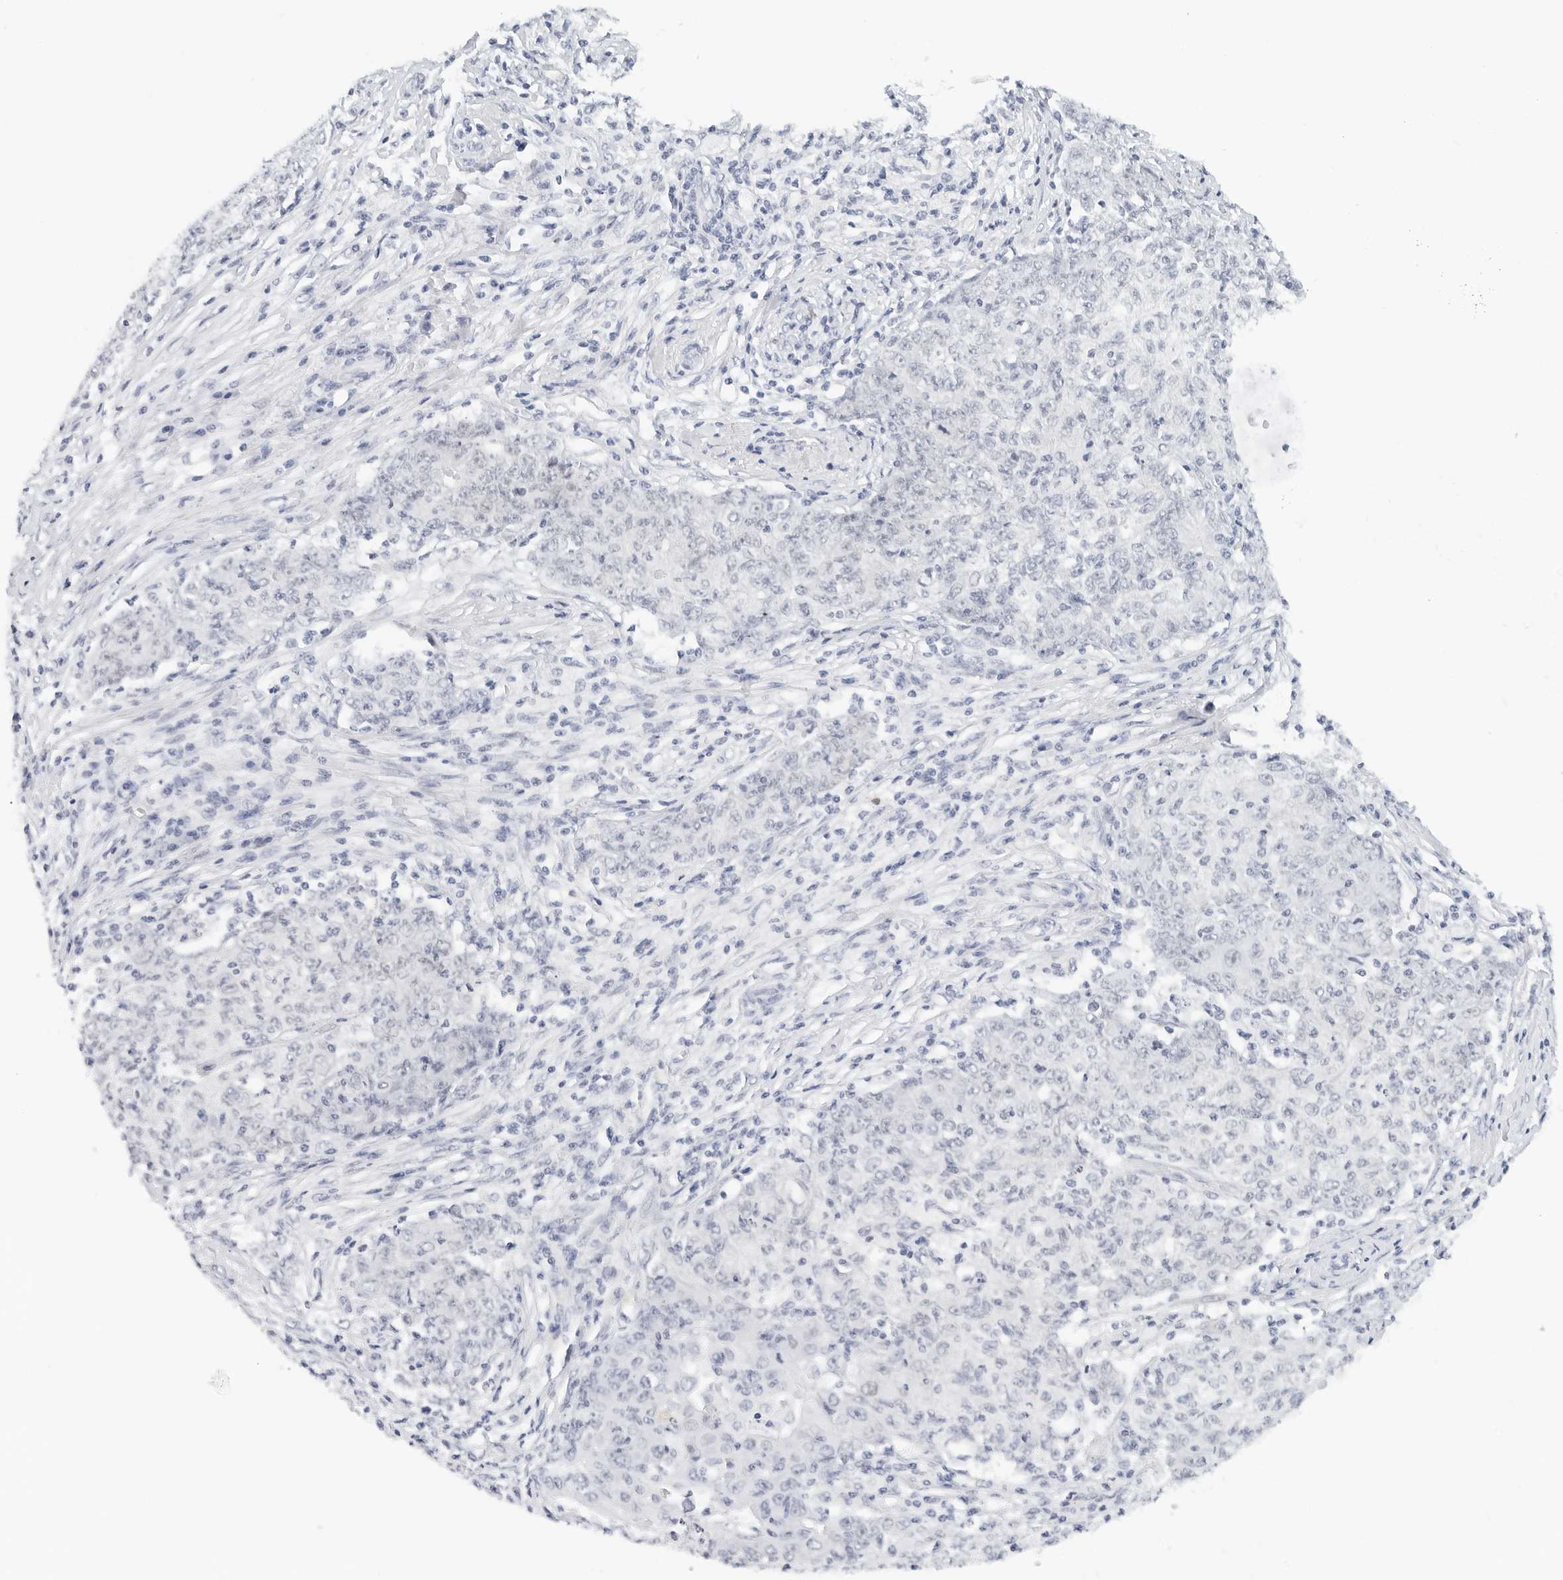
{"staining": {"intensity": "negative", "quantity": "none", "location": "none"}, "tissue": "ovarian cancer", "cell_type": "Tumor cells", "image_type": "cancer", "snomed": [{"axis": "morphology", "description": "Carcinoma, endometroid"}, {"axis": "topography", "description": "Ovary"}], "caption": "The micrograph demonstrates no significant staining in tumor cells of endometroid carcinoma (ovarian).", "gene": "CD22", "patient": {"sex": "female", "age": 42}}